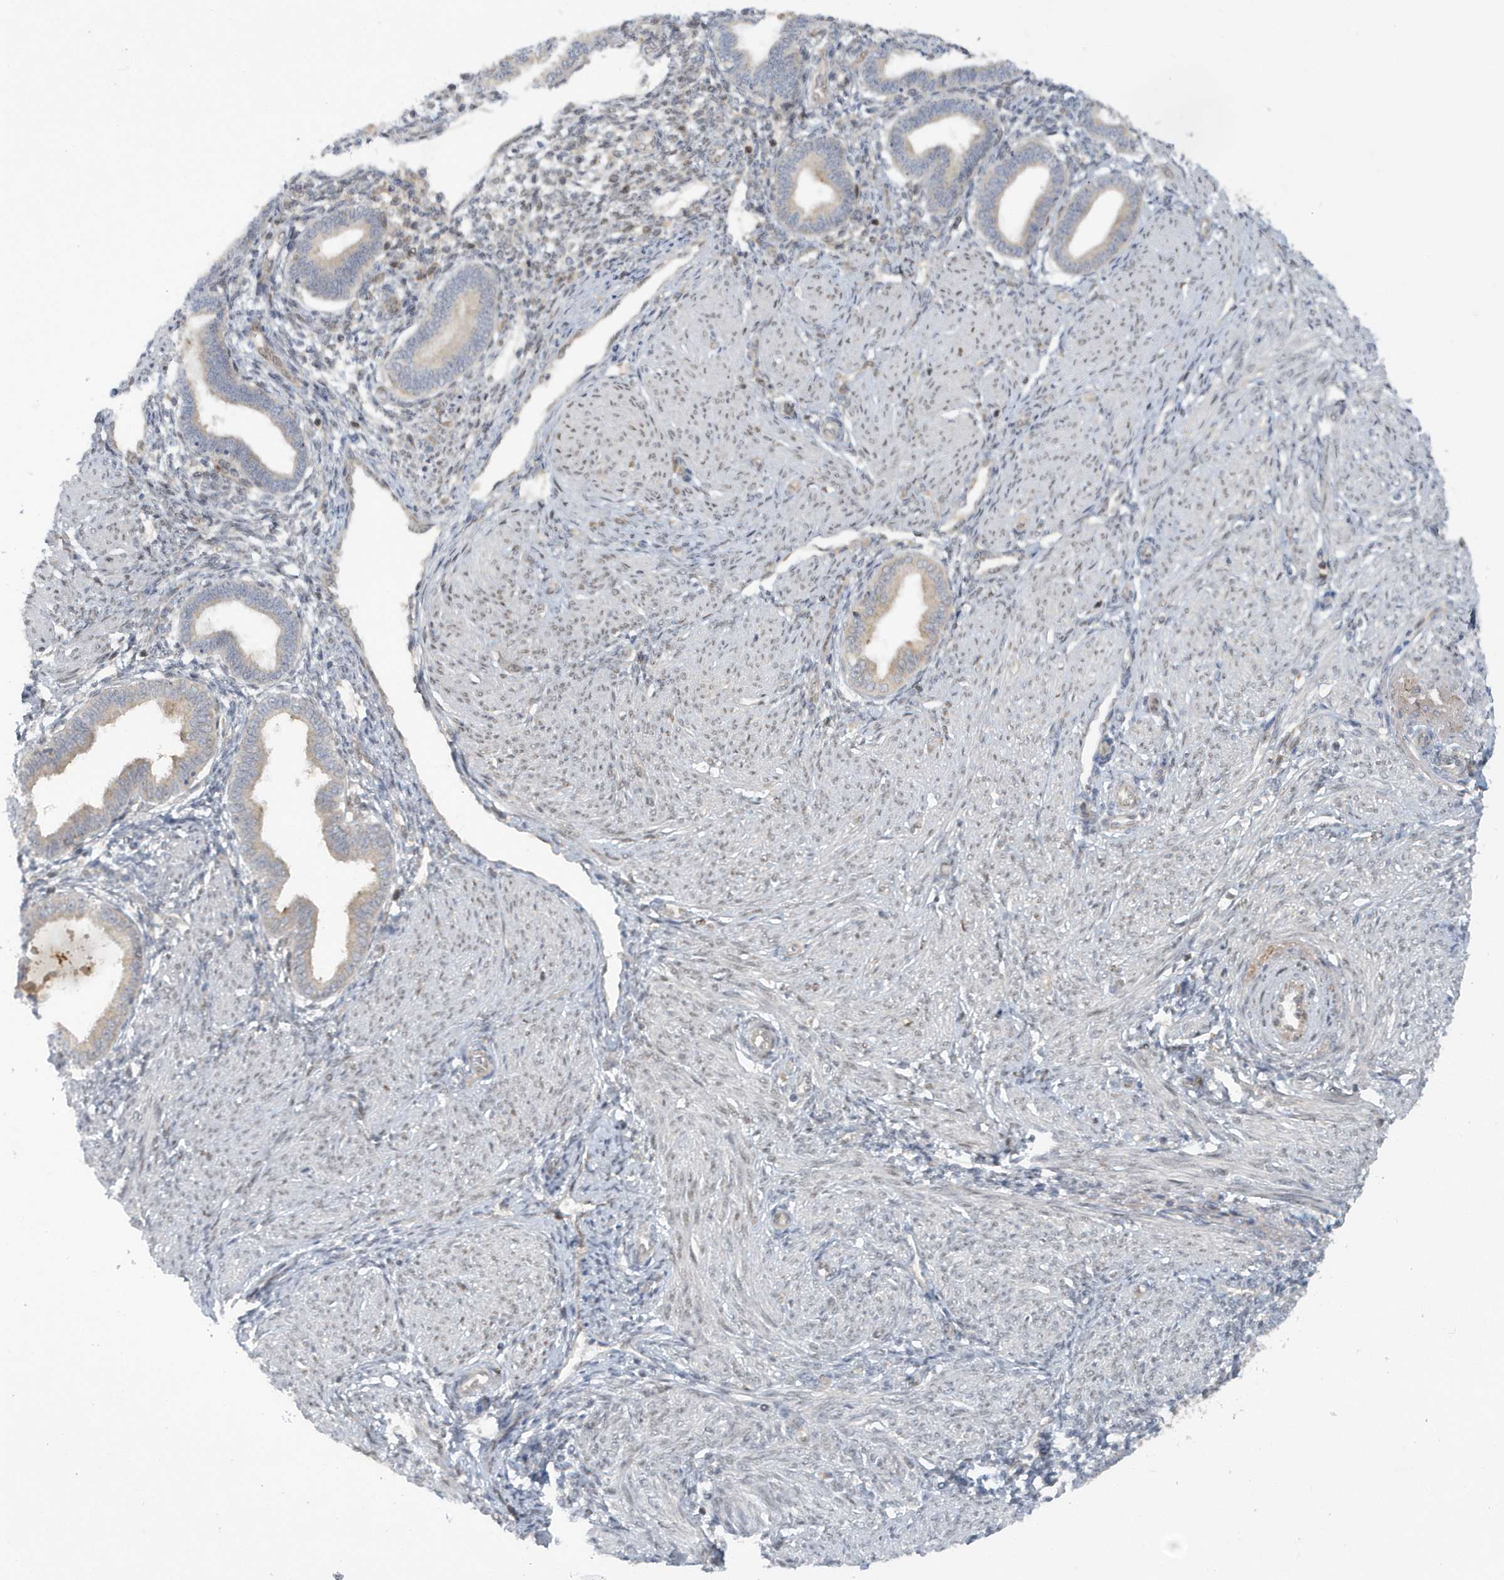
{"staining": {"intensity": "weak", "quantity": "<25%", "location": "cytoplasmic/membranous"}, "tissue": "endometrium", "cell_type": "Cells in endometrial stroma", "image_type": "normal", "snomed": [{"axis": "morphology", "description": "Normal tissue, NOS"}, {"axis": "topography", "description": "Endometrium"}], "caption": "Immunohistochemistry micrograph of normal human endometrium stained for a protein (brown), which displays no positivity in cells in endometrial stroma.", "gene": "ATG4A", "patient": {"sex": "female", "age": 53}}